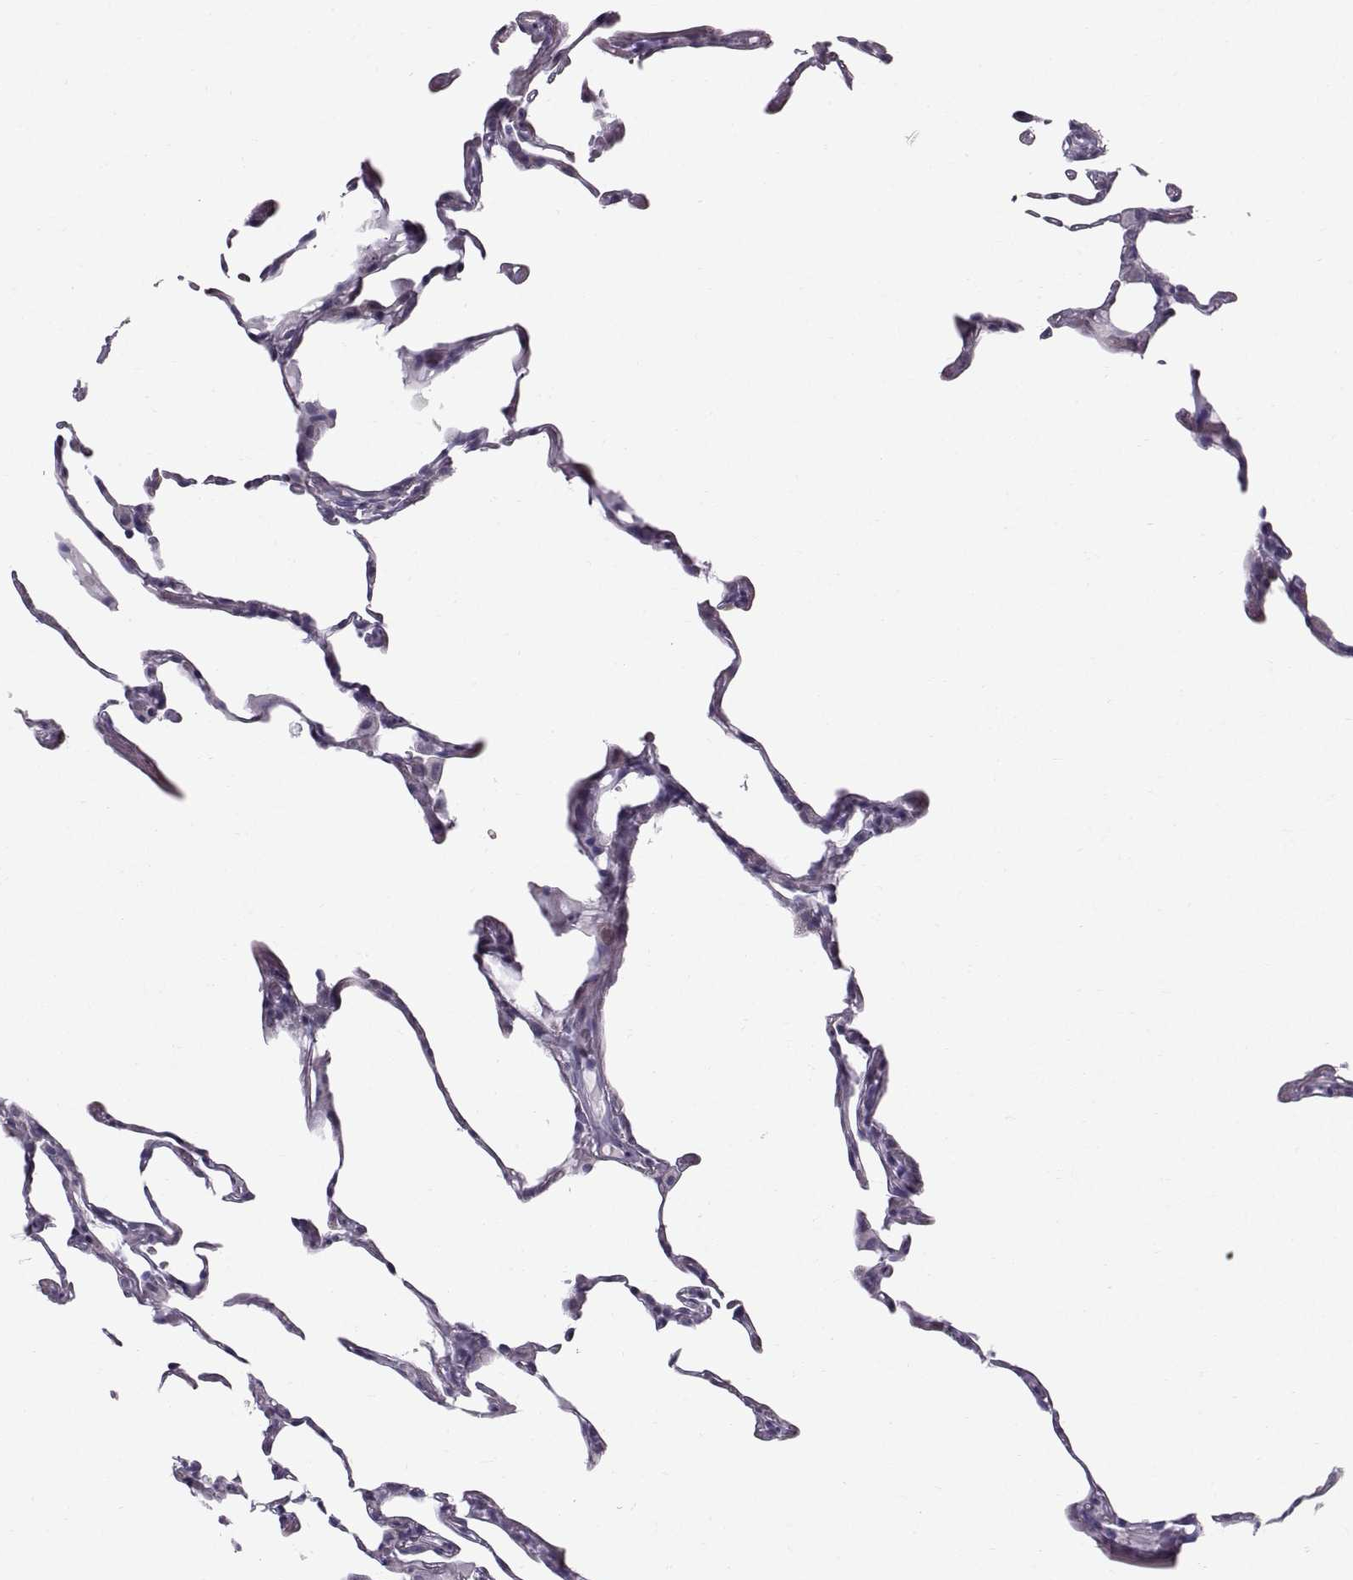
{"staining": {"intensity": "negative", "quantity": "none", "location": "none"}, "tissue": "lung", "cell_type": "Alveolar cells", "image_type": "normal", "snomed": [{"axis": "morphology", "description": "Normal tissue, NOS"}, {"axis": "topography", "description": "Lung"}], "caption": "A micrograph of human lung is negative for staining in alveolar cells.", "gene": "DMRT3", "patient": {"sex": "female", "age": 57}}